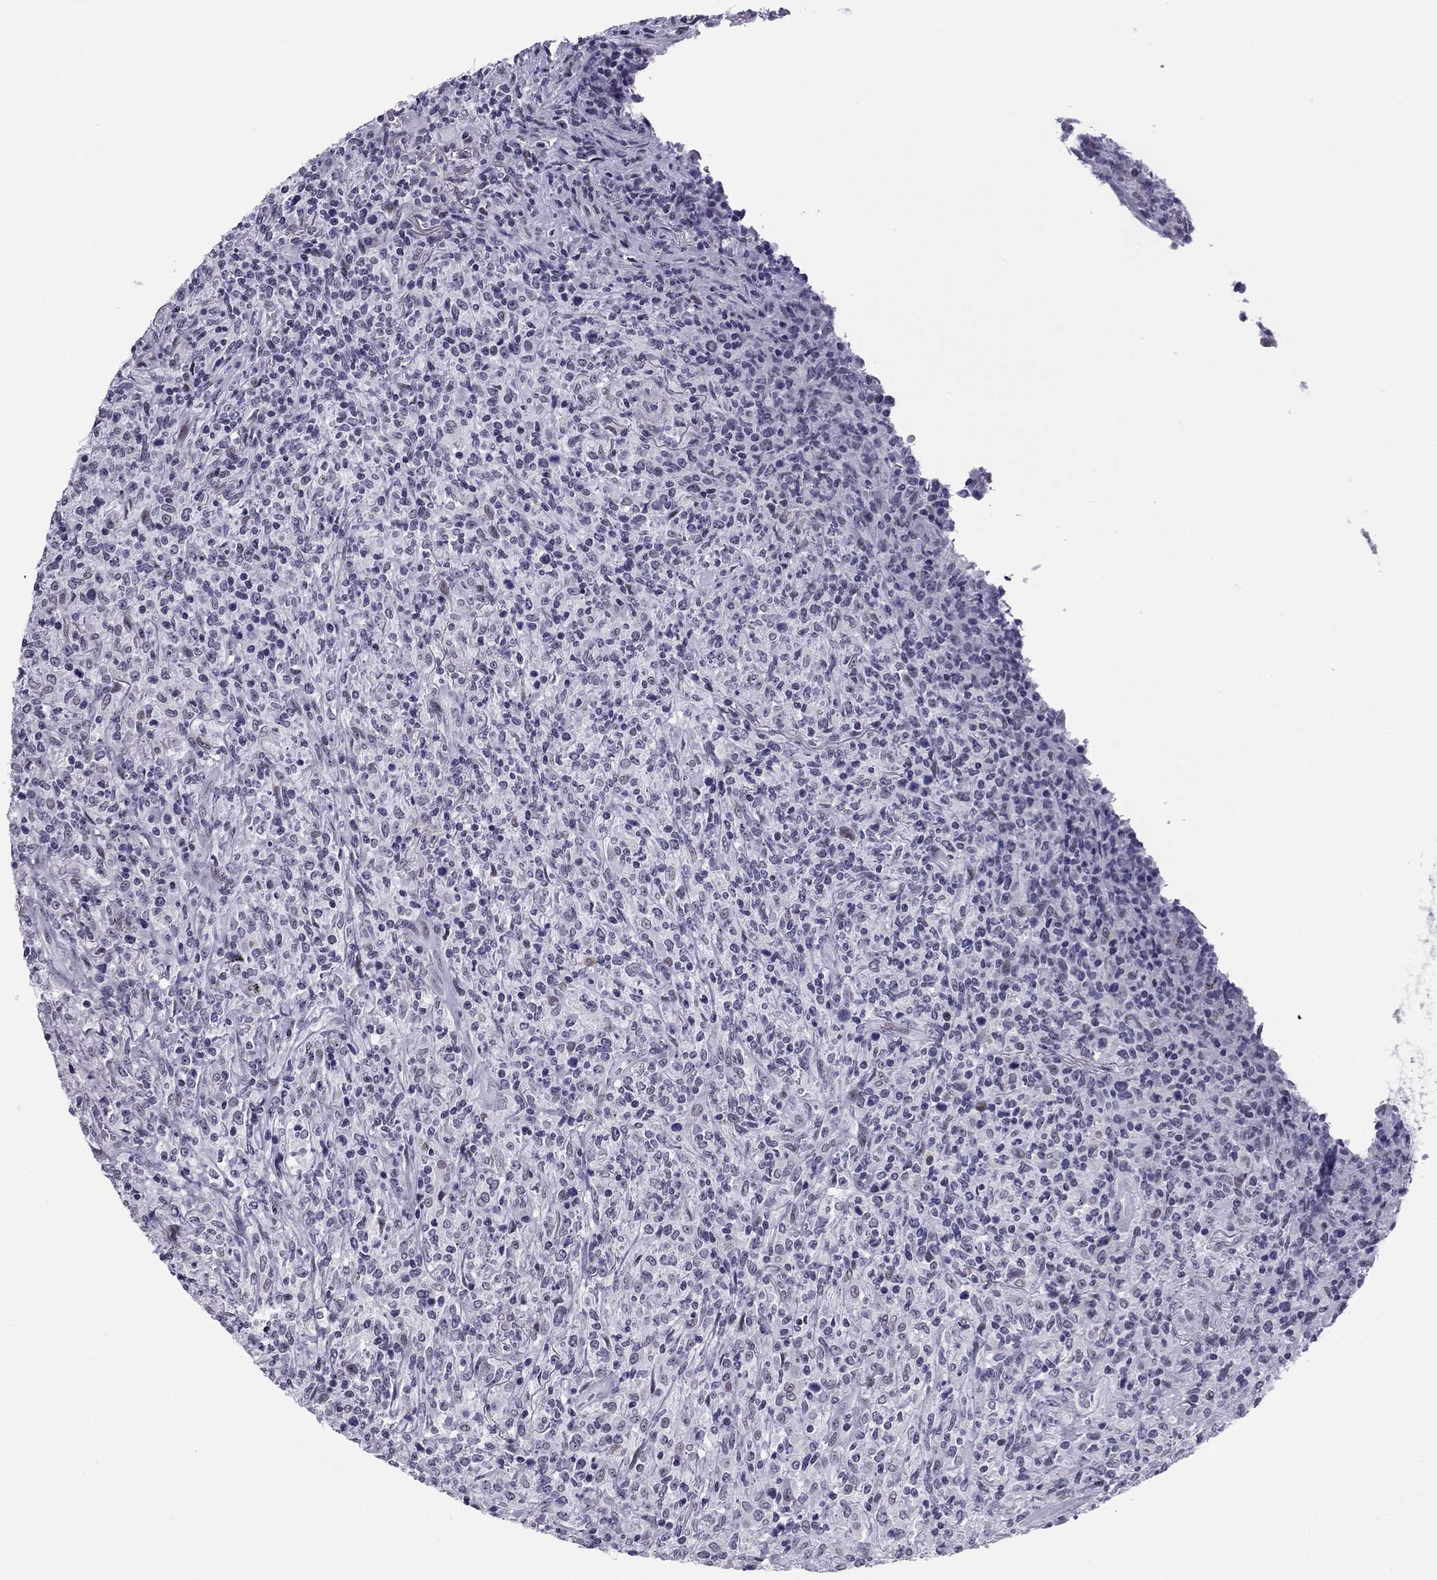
{"staining": {"intensity": "negative", "quantity": "none", "location": "none"}, "tissue": "lymphoma", "cell_type": "Tumor cells", "image_type": "cancer", "snomed": [{"axis": "morphology", "description": "Malignant lymphoma, non-Hodgkin's type, High grade"}, {"axis": "topography", "description": "Lung"}], "caption": "An immunohistochemistry photomicrograph of lymphoma is shown. There is no staining in tumor cells of lymphoma.", "gene": "ZNF646", "patient": {"sex": "male", "age": 79}}